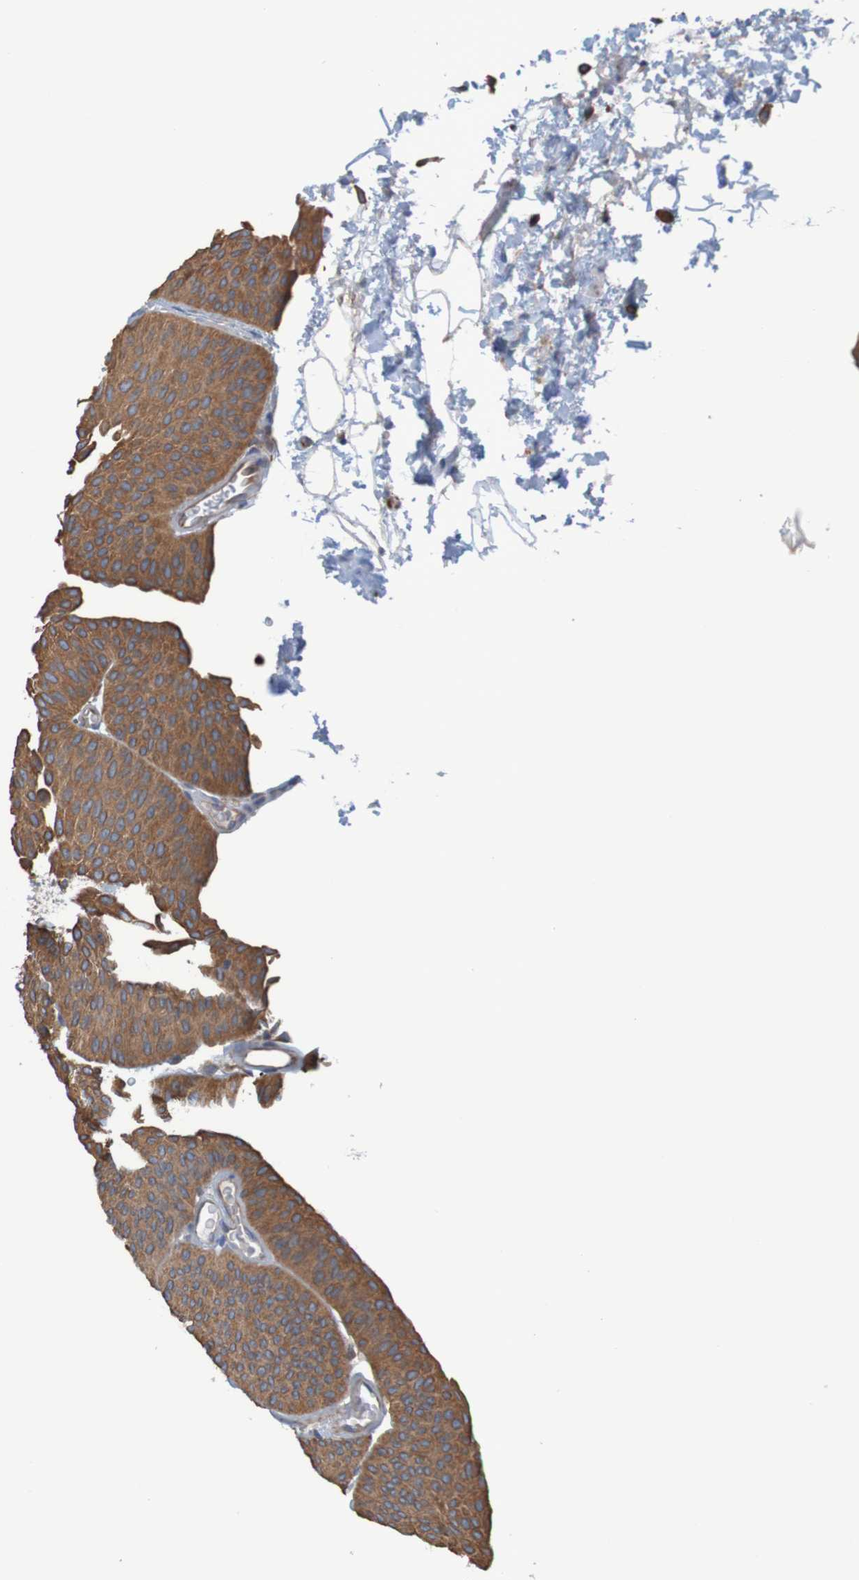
{"staining": {"intensity": "moderate", "quantity": ">75%", "location": "cytoplasmic/membranous"}, "tissue": "urothelial cancer", "cell_type": "Tumor cells", "image_type": "cancer", "snomed": [{"axis": "morphology", "description": "Urothelial carcinoma, Low grade"}, {"axis": "topography", "description": "Urinary bladder"}], "caption": "High-magnification brightfield microscopy of urothelial carcinoma (low-grade) stained with DAB (3,3'-diaminobenzidine) (brown) and counterstained with hematoxylin (blue). tumor cells exhibit moderate cytoplasmic/membranous staining is seen in about>75% of cells. (Stains: DAB in brown, nuclei in blue, Microscopy: brightfield microscopy at high magnification).", "gene": "DNAJC4", "patient": {"sex": "female", "age": 60}}